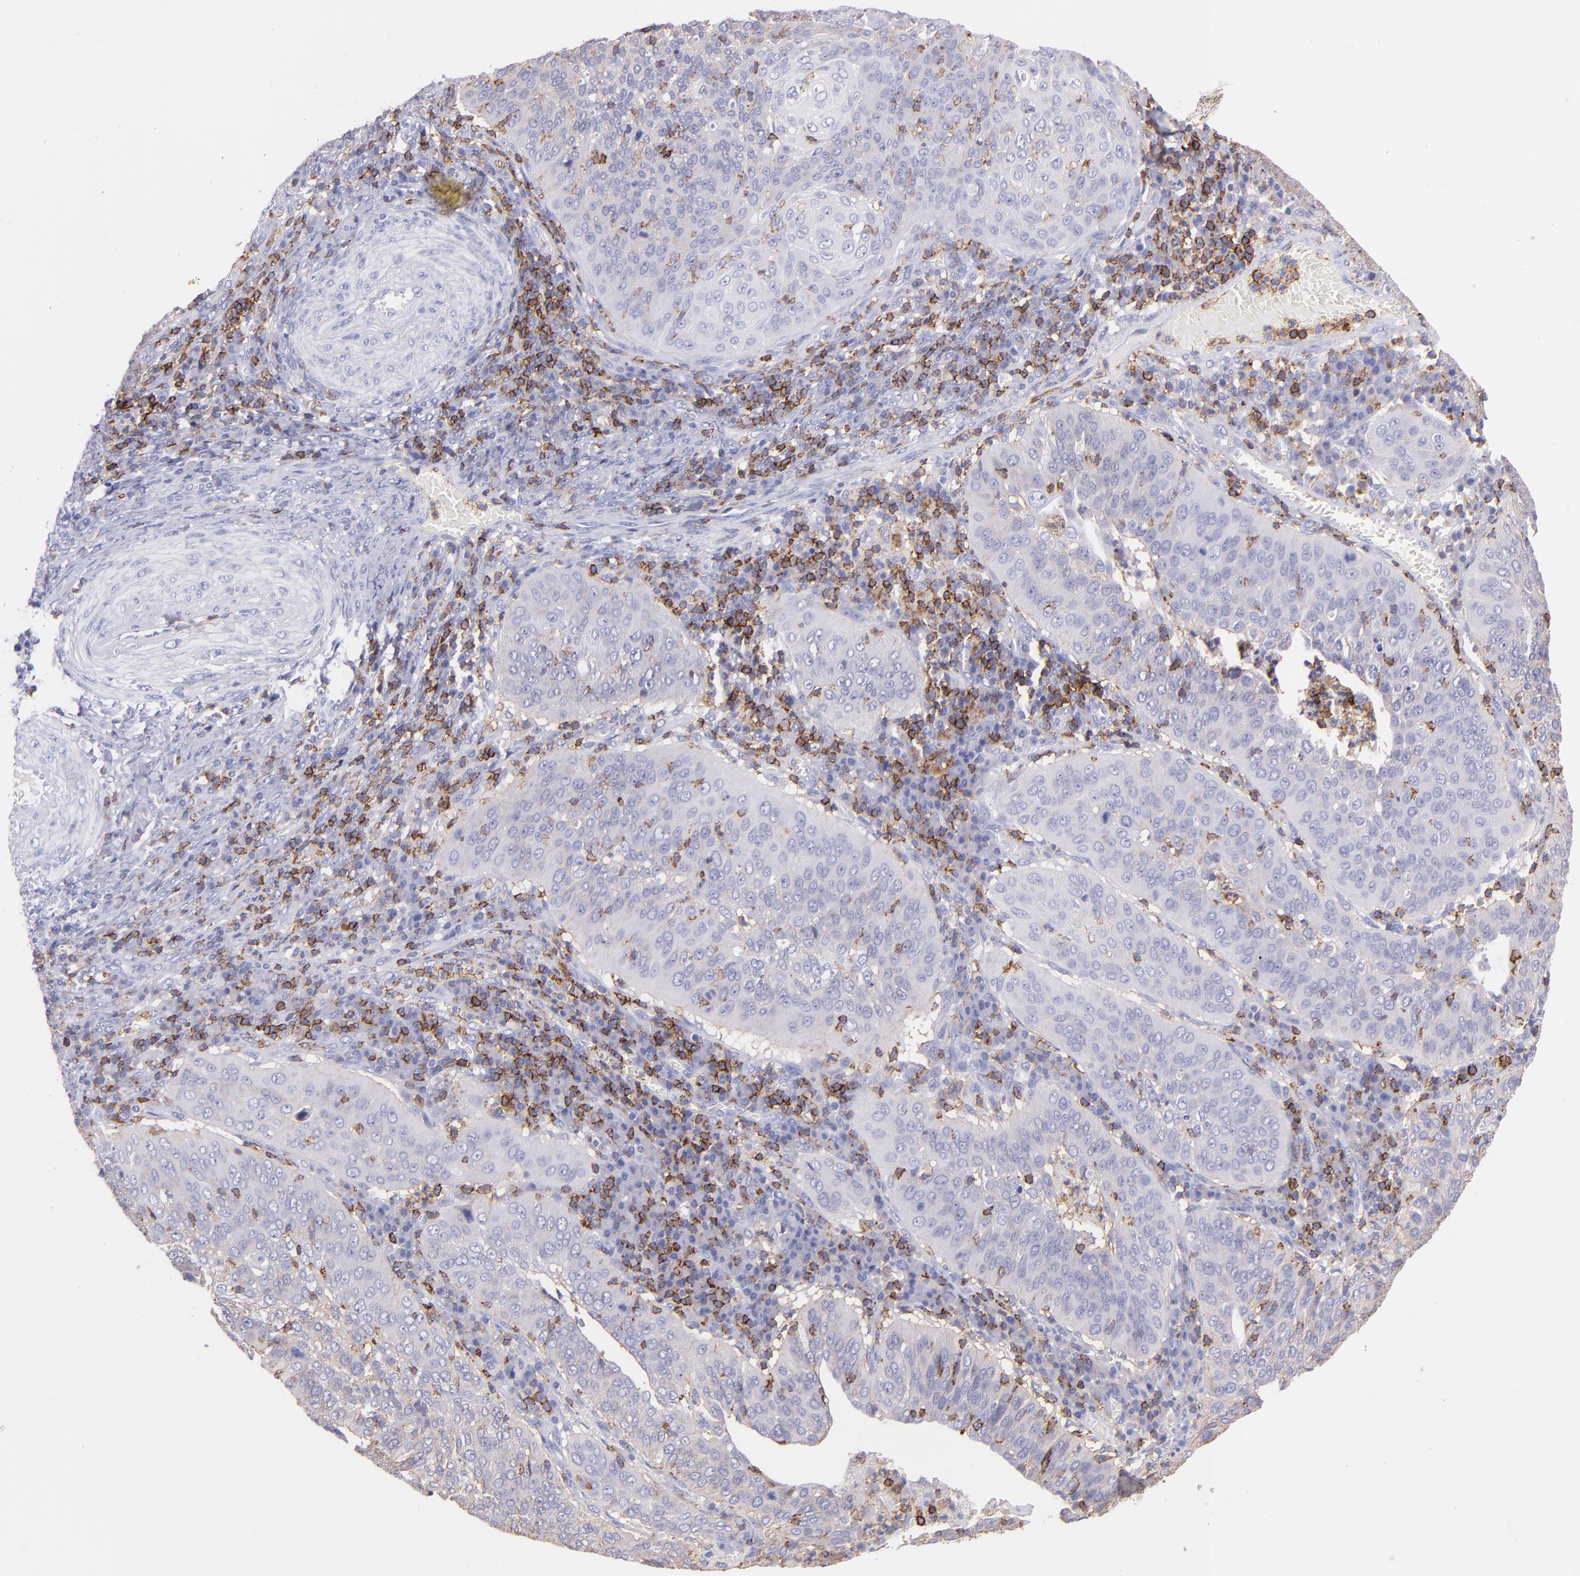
{"staining": {"intensity": "negative", "quantity": "none", "location": "none"}, "tissue": "cervical cancer", "cell_type": "Tumor cells", "image_type": "cancer", "snomed": [{"axis": "morphology", "description": "Squamous cell carcinoma, NOS"}, {"axis": "topography", "description": "Cervix"}], "caption": "A high-resolution photomicrograph shows immunohistochemistry (IHC) staining of cervical cancer (squamous cell carcinoma), which displays no significant staining in tumor cells.", "gene": "SPN", "patient": {"sex": "female", "age": 39}}